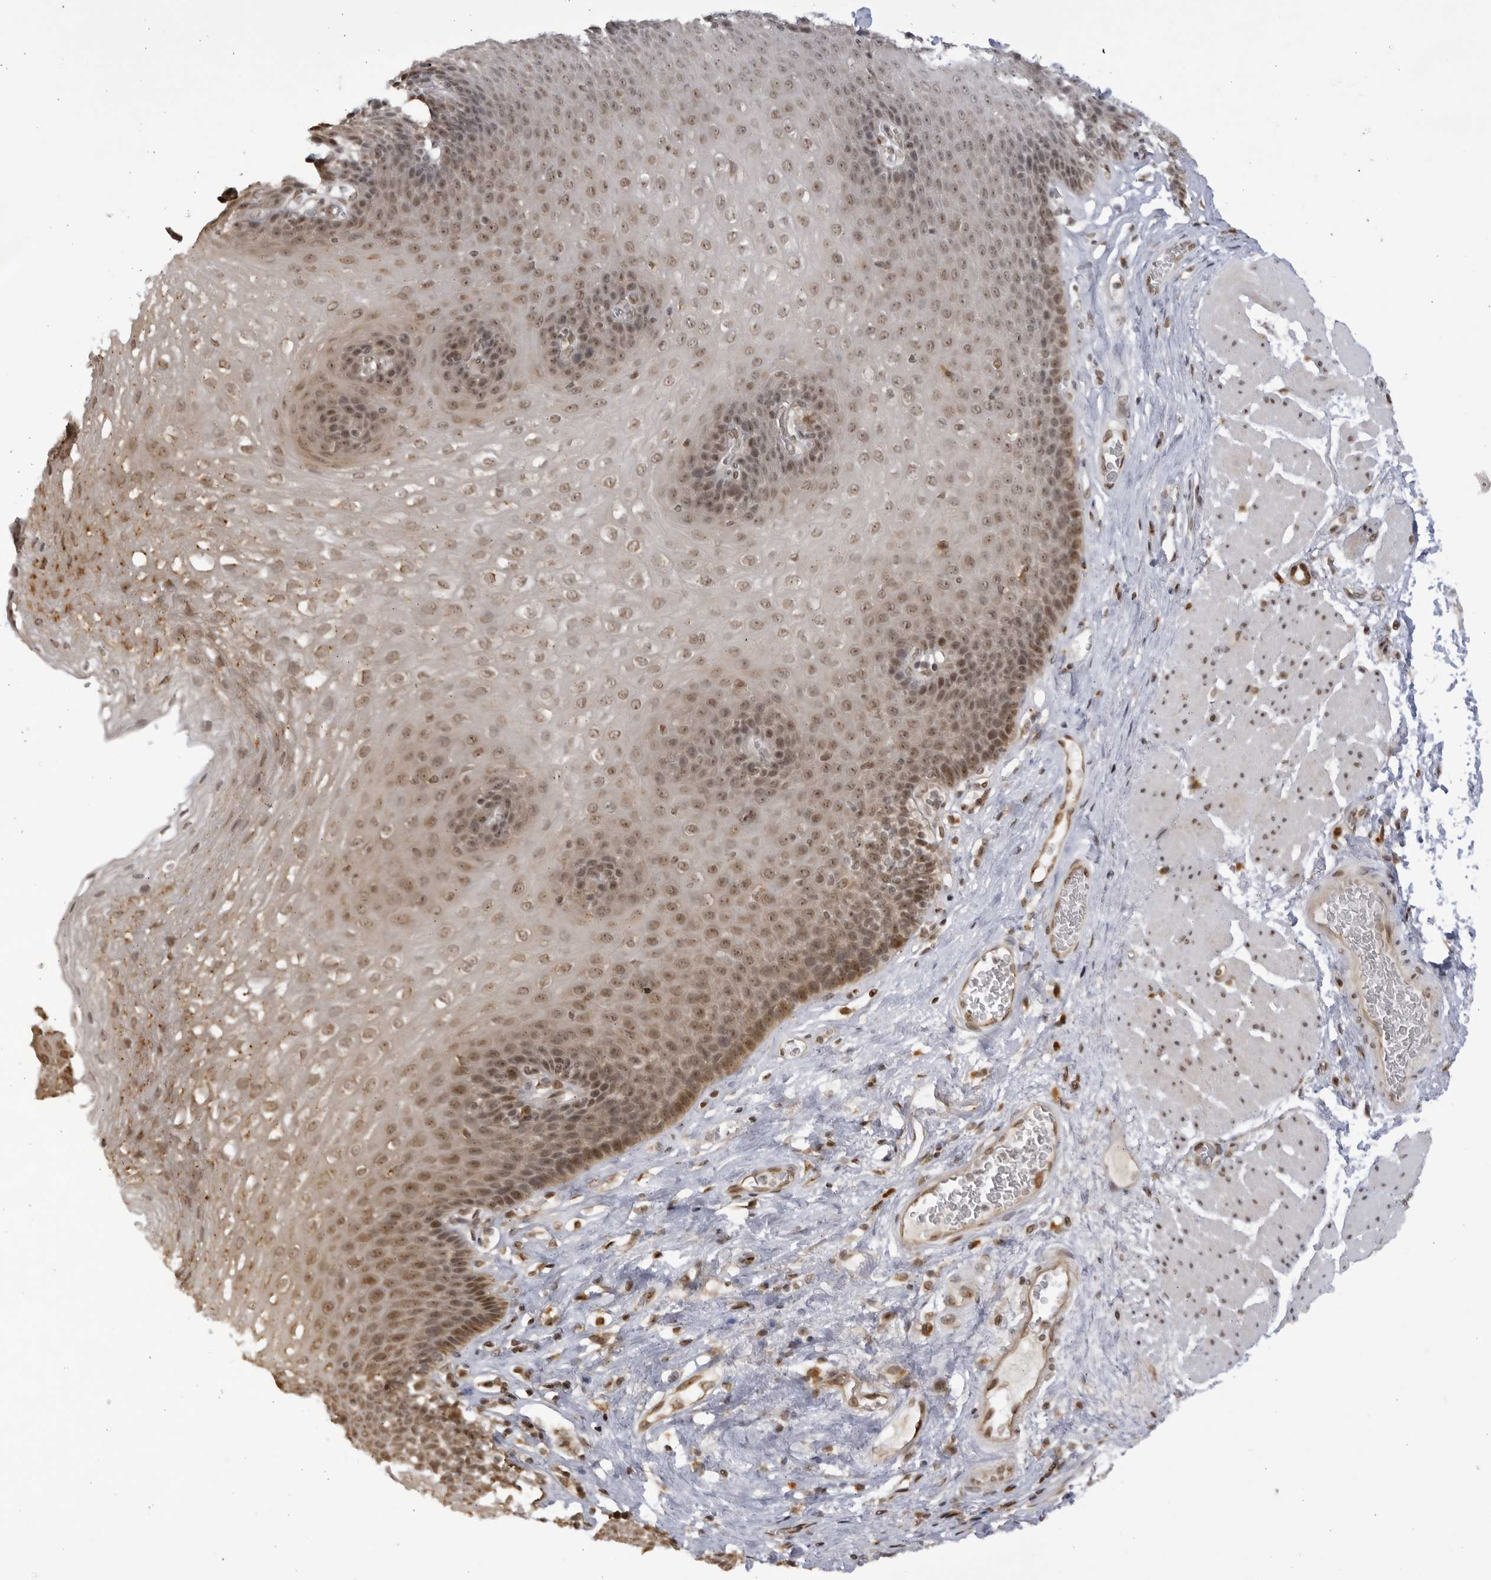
{"staining": {"intensity": "moderate", "quantity": ">75%", "location": "nuclear"}, "tissue": "esophagus", "cell_type": "Squamous epithelial cells", "image_type": "normal", "snomed": [{"axis": "morphology", "description": "Normal tissue, NOS"}, {"axis": "topography", "description": "Esophagus"}], "caption": "This photomicrograph demonstrates unremarkable esophagus stained with immunohistochemistry (IHC) to label a protein in brown. The nuclear of squamous epithelial cells show moderate positivity for the protein. Nuclei are counter-stained blue.", "gene": "RASGEF1C", "patient": {"sex": "female", "age": 66}}